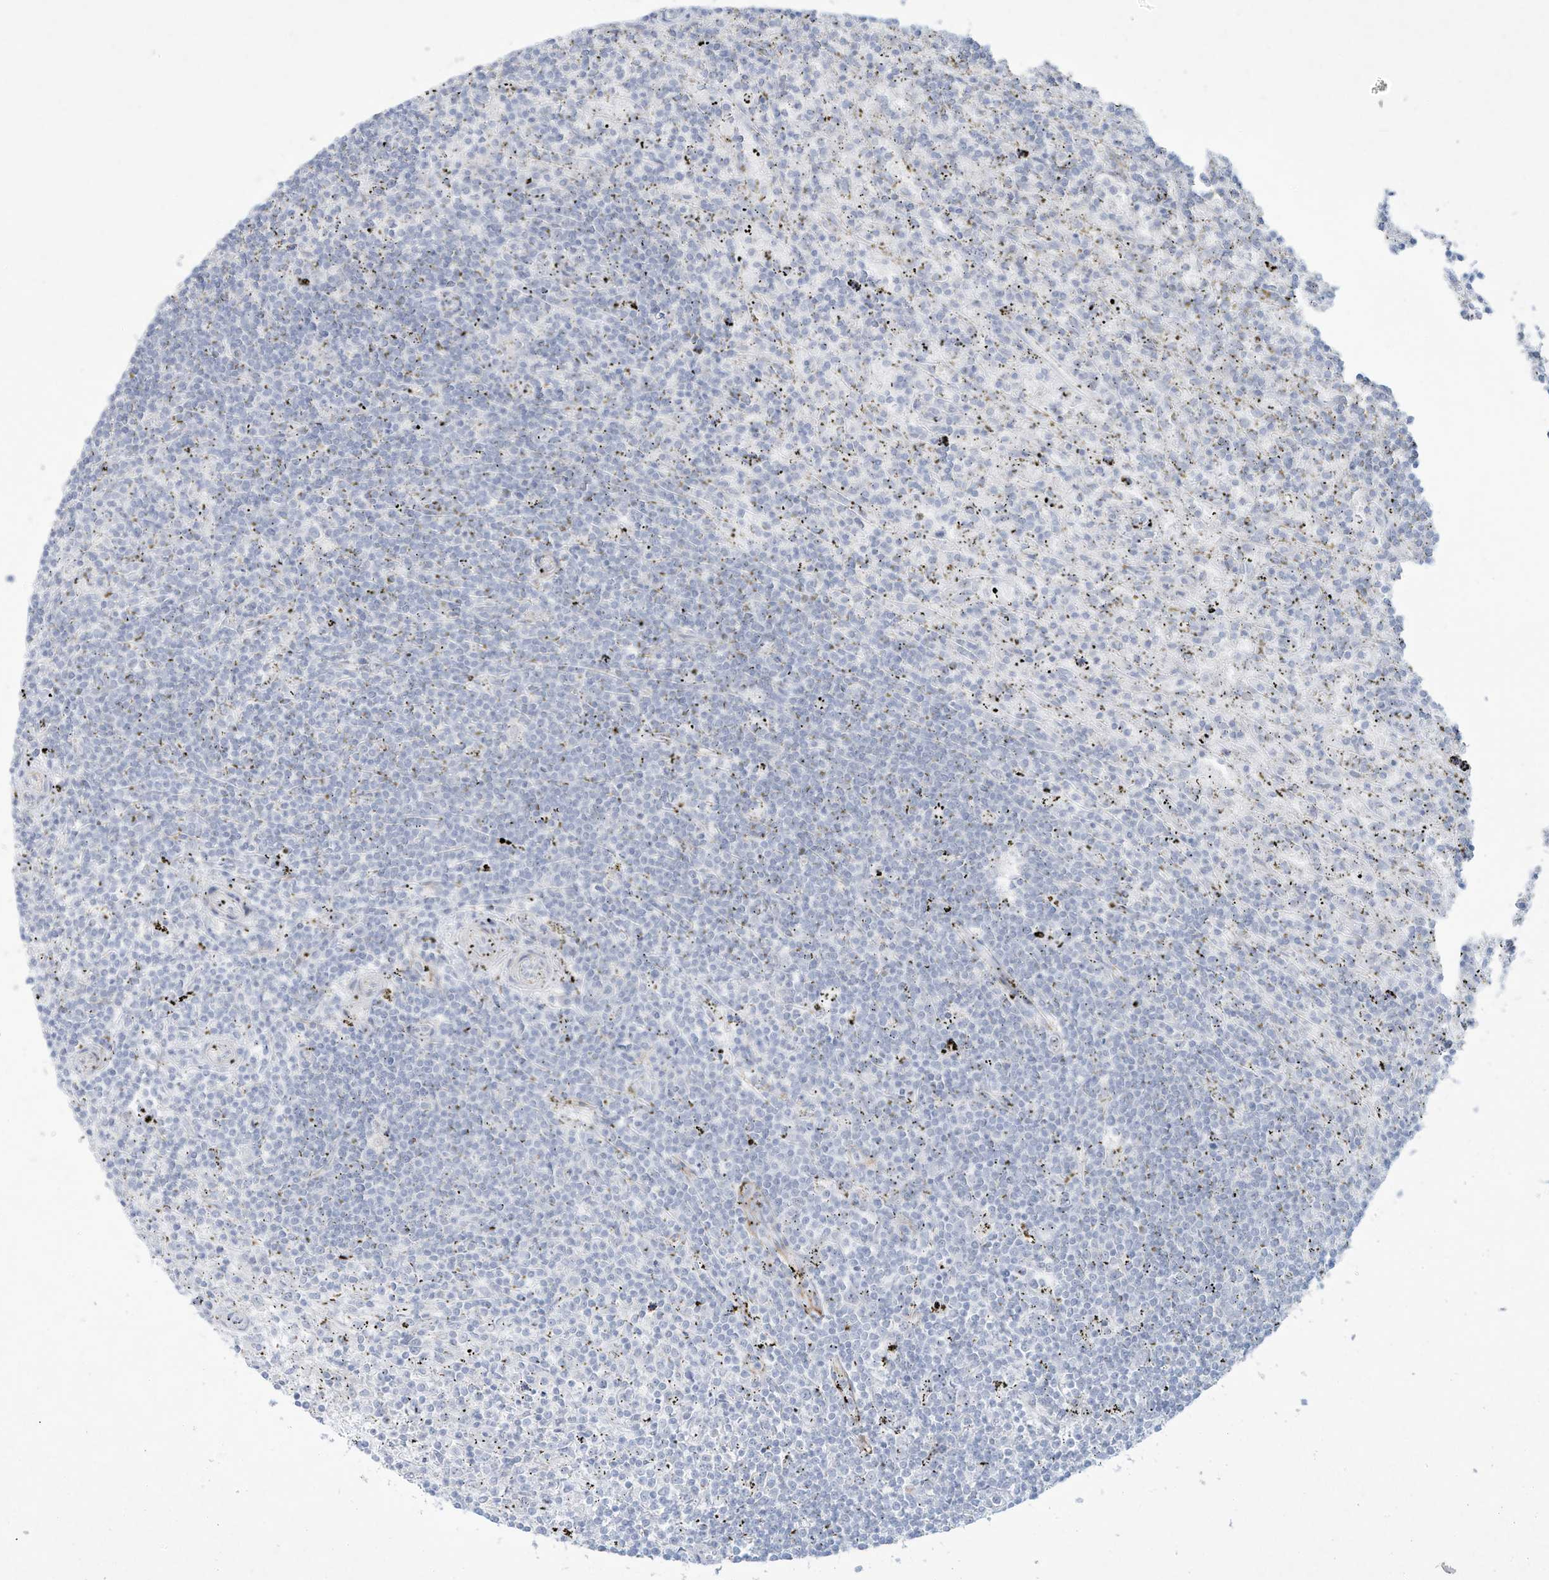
{"staining": {"intensity": "negative", "quantity": "none", "location": "none"}, "tissue": "lymphoma", "cell_type": "Tumor cells", "image_type": "cancer", "snomed": [{"axis": "morphology", "description": "Malignant lymphoma, non-Hodgkin's type, Low grade"}, {"axis": "topography", "description": "Spleen"}], "caption": "Histopathology image shows no significant protein positivity in tumor cells of lymphoma.", "gene": "PAX6", "patient": {"sex": "male", "age": 76}}